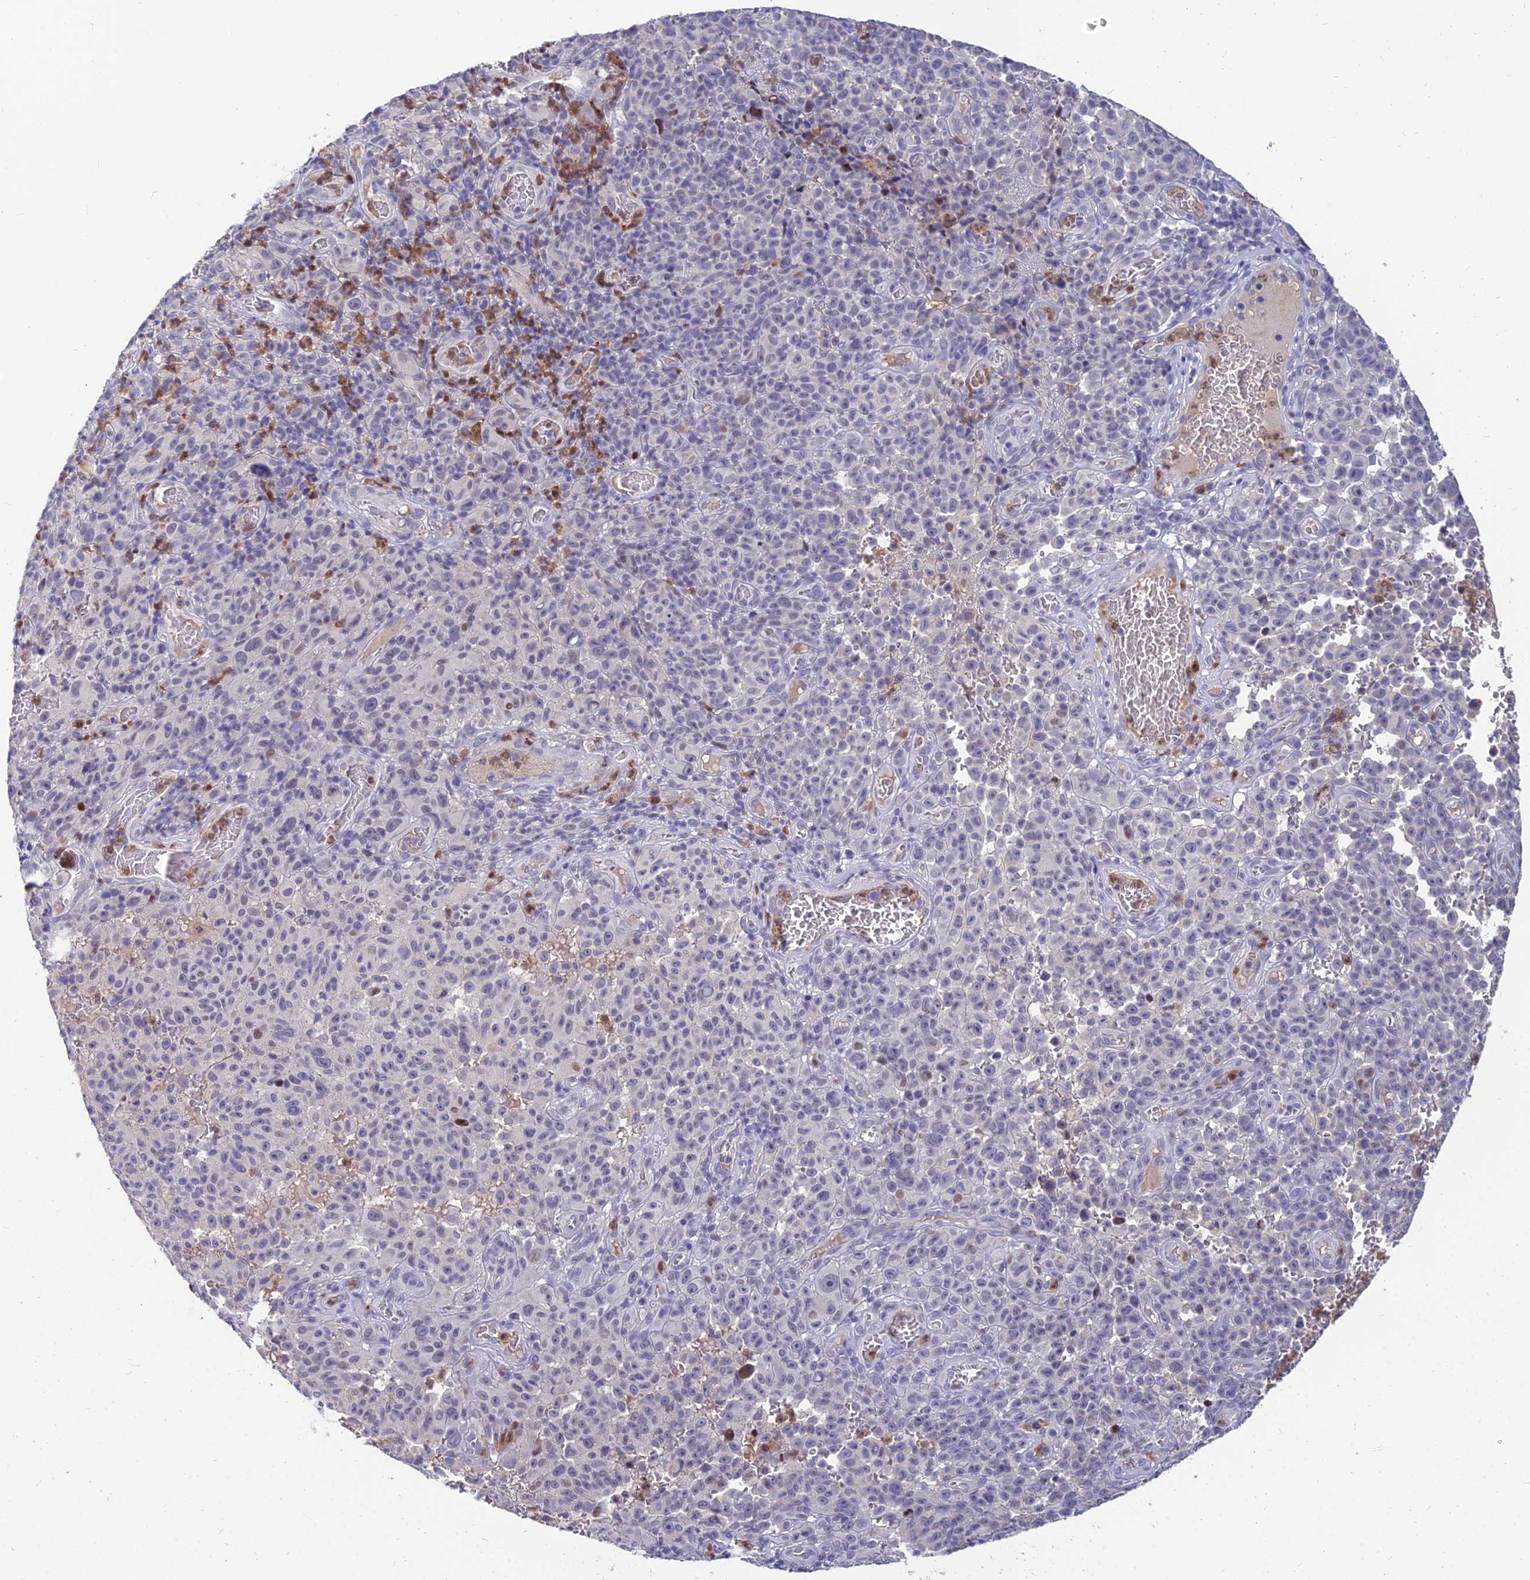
{"staining": {"intensity": "negative", "quantity": "none", "location": "none"}, "tissue": "melanoma", "cell_type": "Tumor cells", "image_type": "cancer", "snomed": [{"axis": "morphology", "description": "Malignant melanoma, NOS"}, {"axis": "topography", "description": "Skin"}], "caption": "Malignant melanoma was stained to show a protein in brown. There is no significant positivity in tumor cells. The staining is performed using DAB (3,3'-diaminobenzidine) brown chromogen with nuclei counter-stained in using hematoxylin.", "gene": "GOLGA6D", "patient": {"sex": "female", "age": 82}}